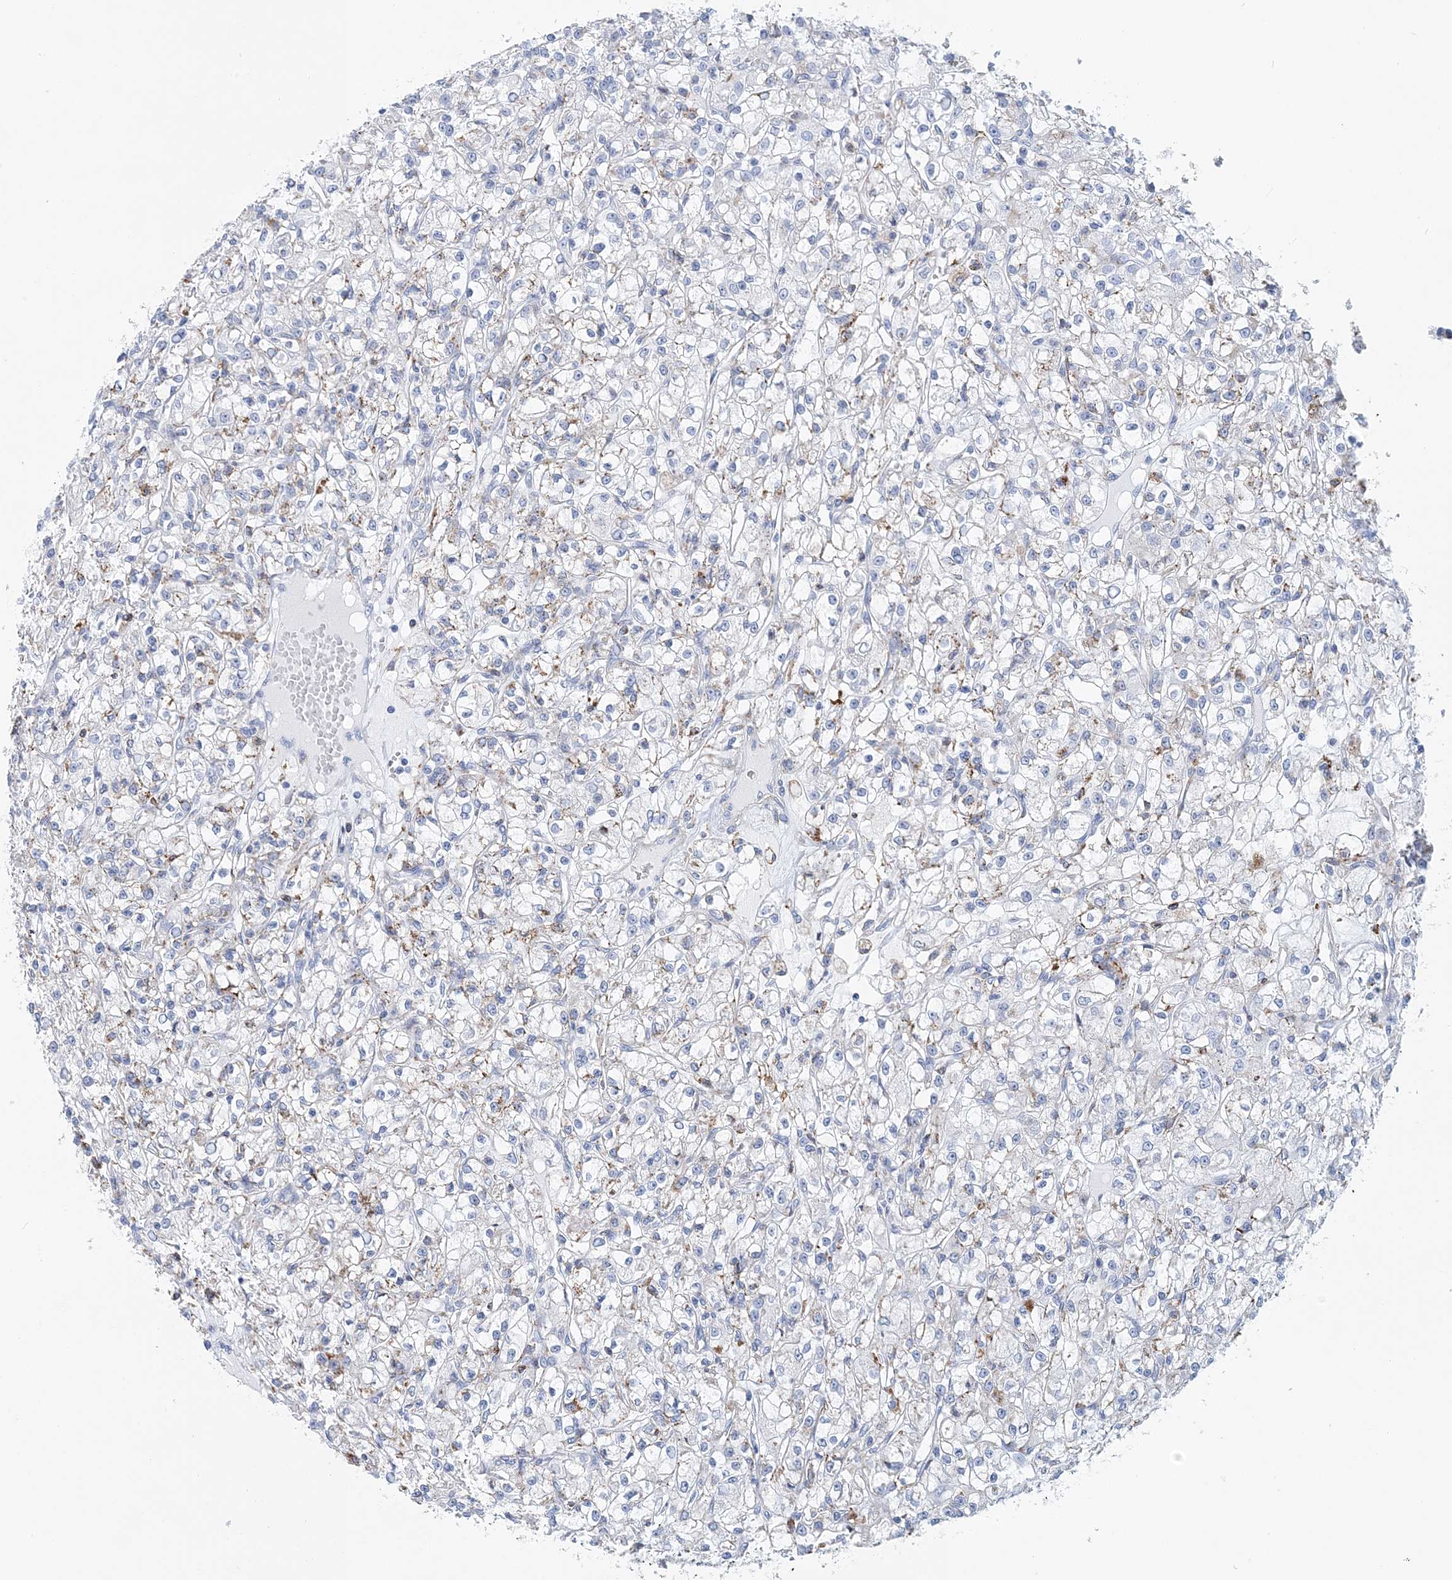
{"staining": {"intensity": "moderate", "quantity": "<25%", "location": "cytoplasmic/membranous"}, "tissue": "renal cancer", "cell_type": "Tumor cells", "image_type": "cancer", "snomed": [{"axis": "morphology", "description": "Adenocarcinoma, NOS"}, {"axis": "topography", "description": "Kidney"}], "caption": "Immunohistochemistry micrograph of neoplastic tissue: human renal adenocarcinoma stained using immunohistochemistry displays low levels of moderate protein expression localized specifically in the cytoplasmic/membranous of tumor cells, appearing as a cytoplasmic/membranous brown color.", "gene": "NKX6-1", "patient": {"sex": "female", "age": 59}}